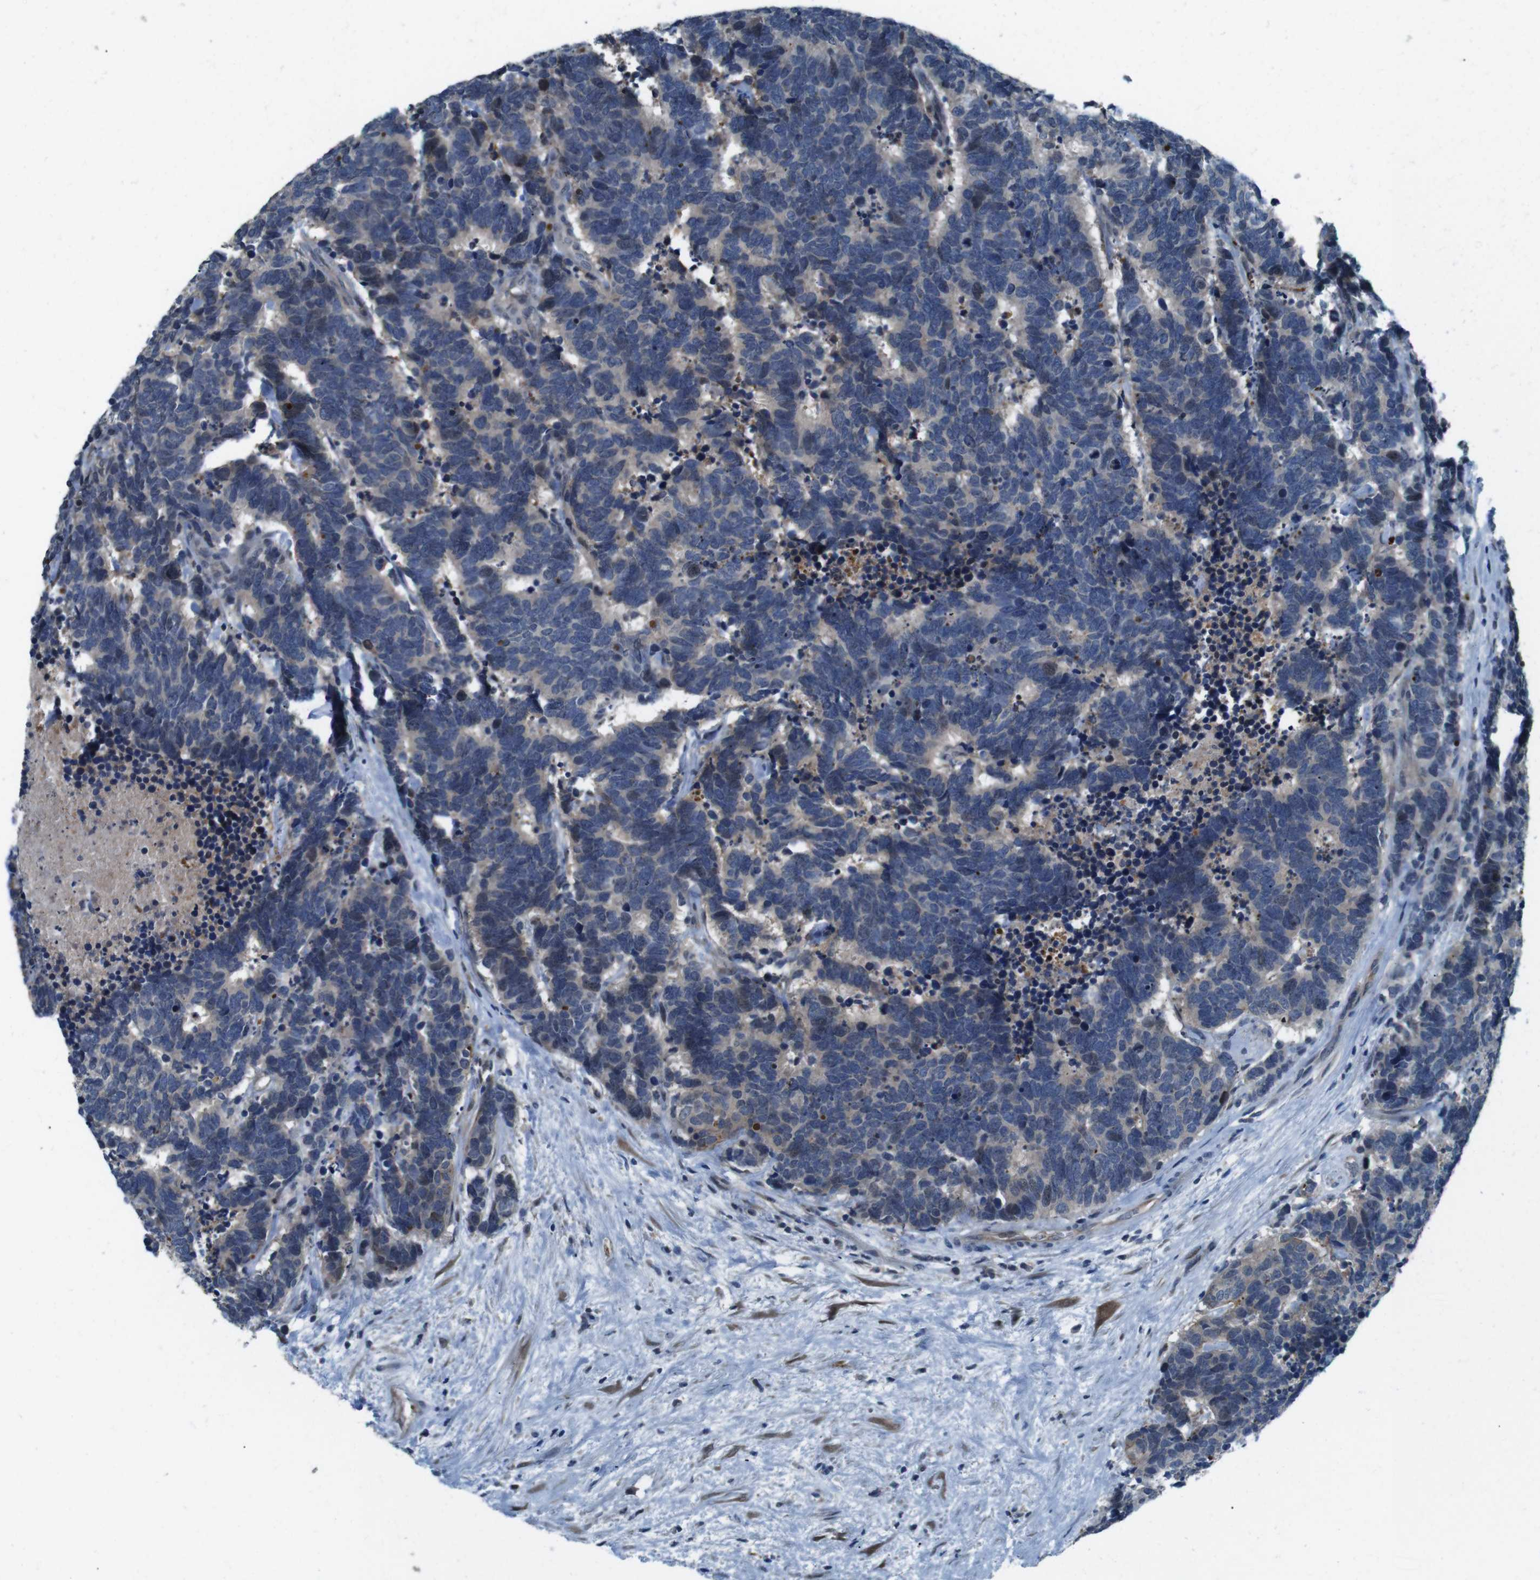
{"staining": {"intensity": "weak", "quantity": "<25%", "location": "cytoplasmic/membranous"}, "tissue": "carcinoid", "cell_type": "Tumor cells", "image_type": "cancer", "snomed": [{"axis": "morphology", "description": "Carcinoma, NOS"}, {"axis": "morphology", "description": "Carcinoid, malignant, NOS"}, {"axis": "topography", "description": "Urinary bladder"}], "caption": "Immunohistochemistry image of neoplastic tissue: human carcinoid (malignant) stained with DAB reveals no significant protein expression in tumor cells.", "gene": "LRP5", "patient": {"sex": "male", "age": 57}}